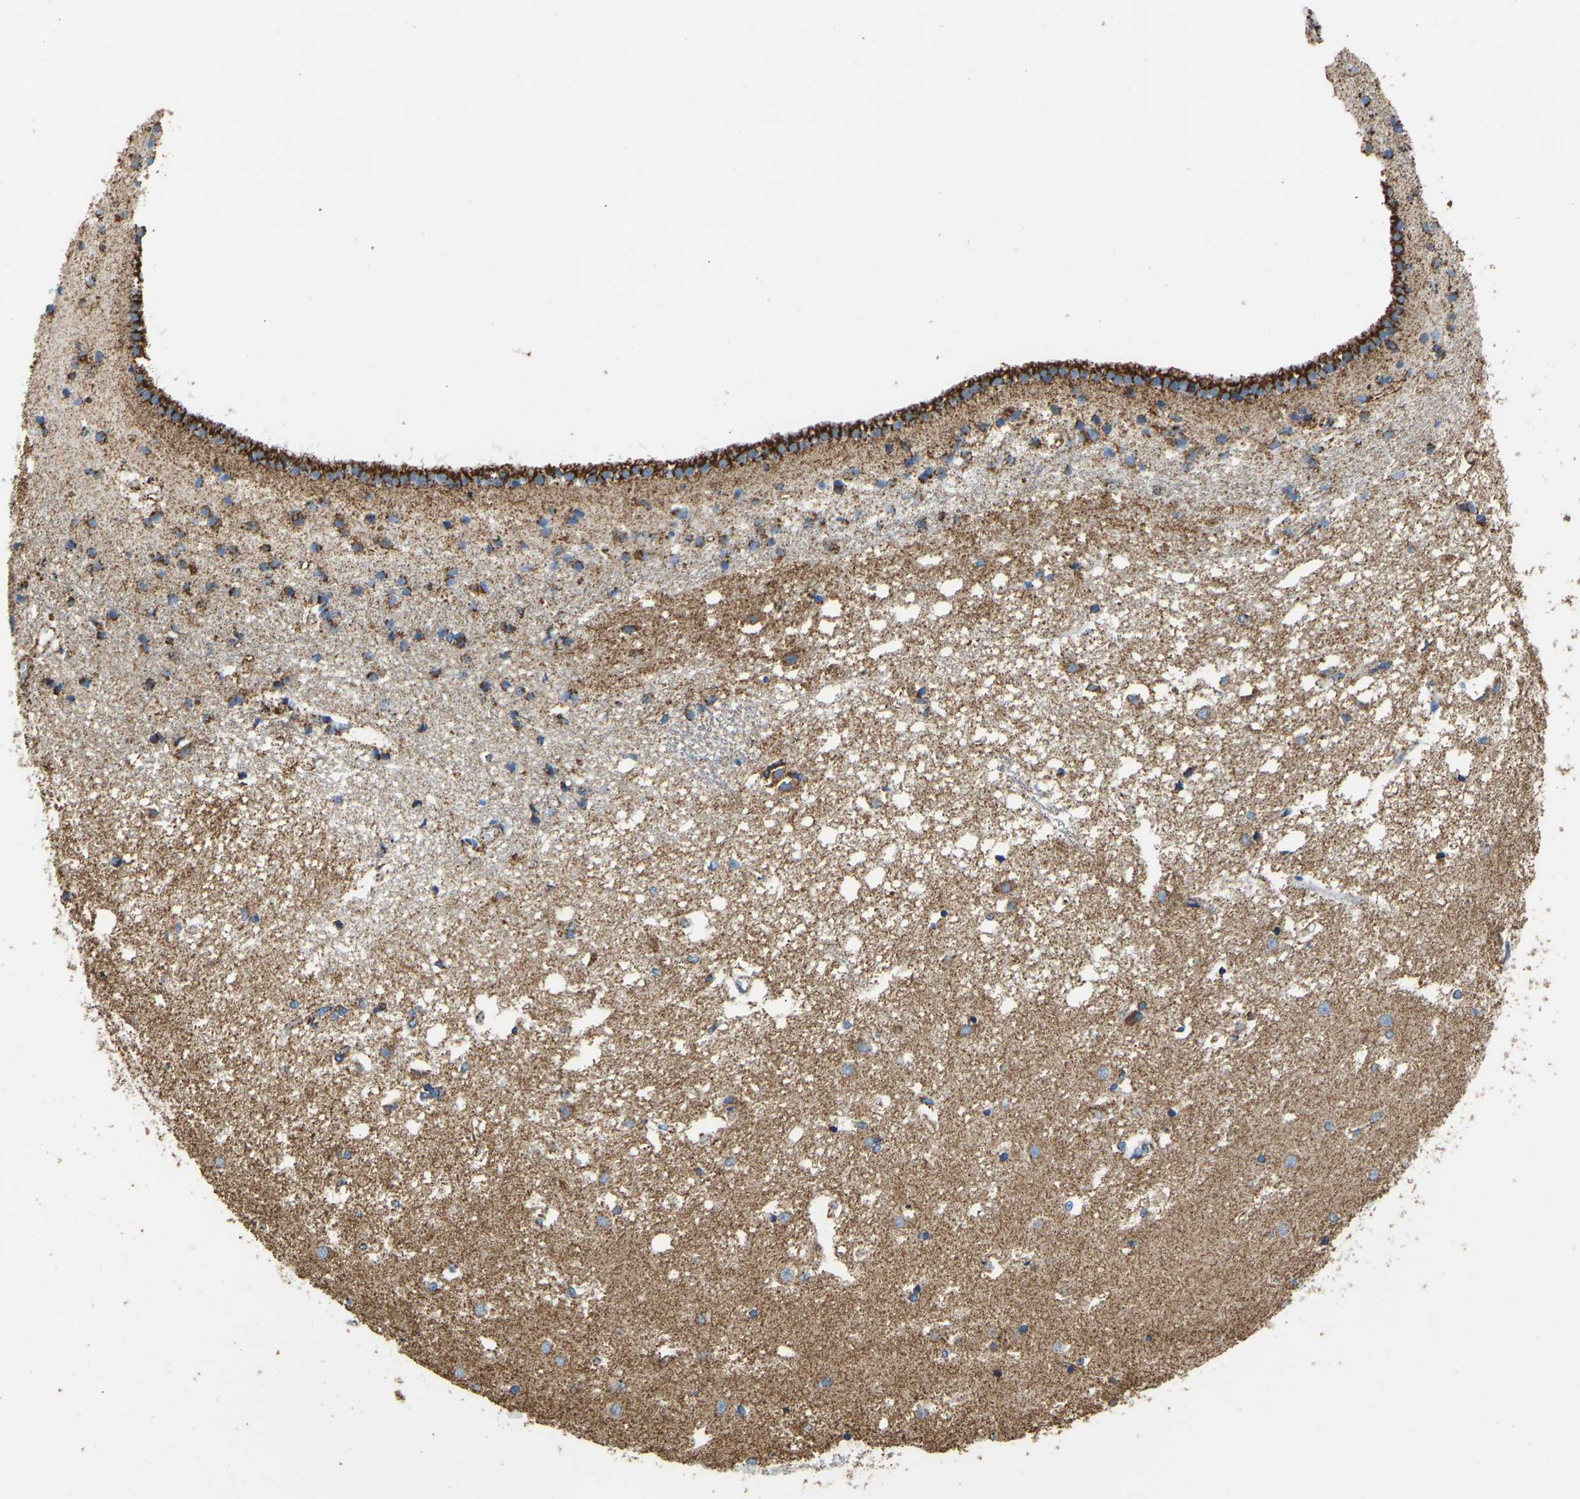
{"staining": {"intensity": "moderate", "quantity": "25%-75%", "location": "cytoplasmic/membranous"}, "tissue": "caudate", "cell_type": "Glial cells", "image_type": "normal", "snomed": [{"axis": "morphology", "description": "Normal tissue, NOS"}, {"axis": "topography", "description": "Lateral ventricle wall"}], "caption": "Caudate stained for a protein (brown) displays moderate cytoplasmic/membranous positive staining in approximately 25%-75% of glial cells.", "gene": "IRX6", "patient": {"sex": "male", "age": 45}}